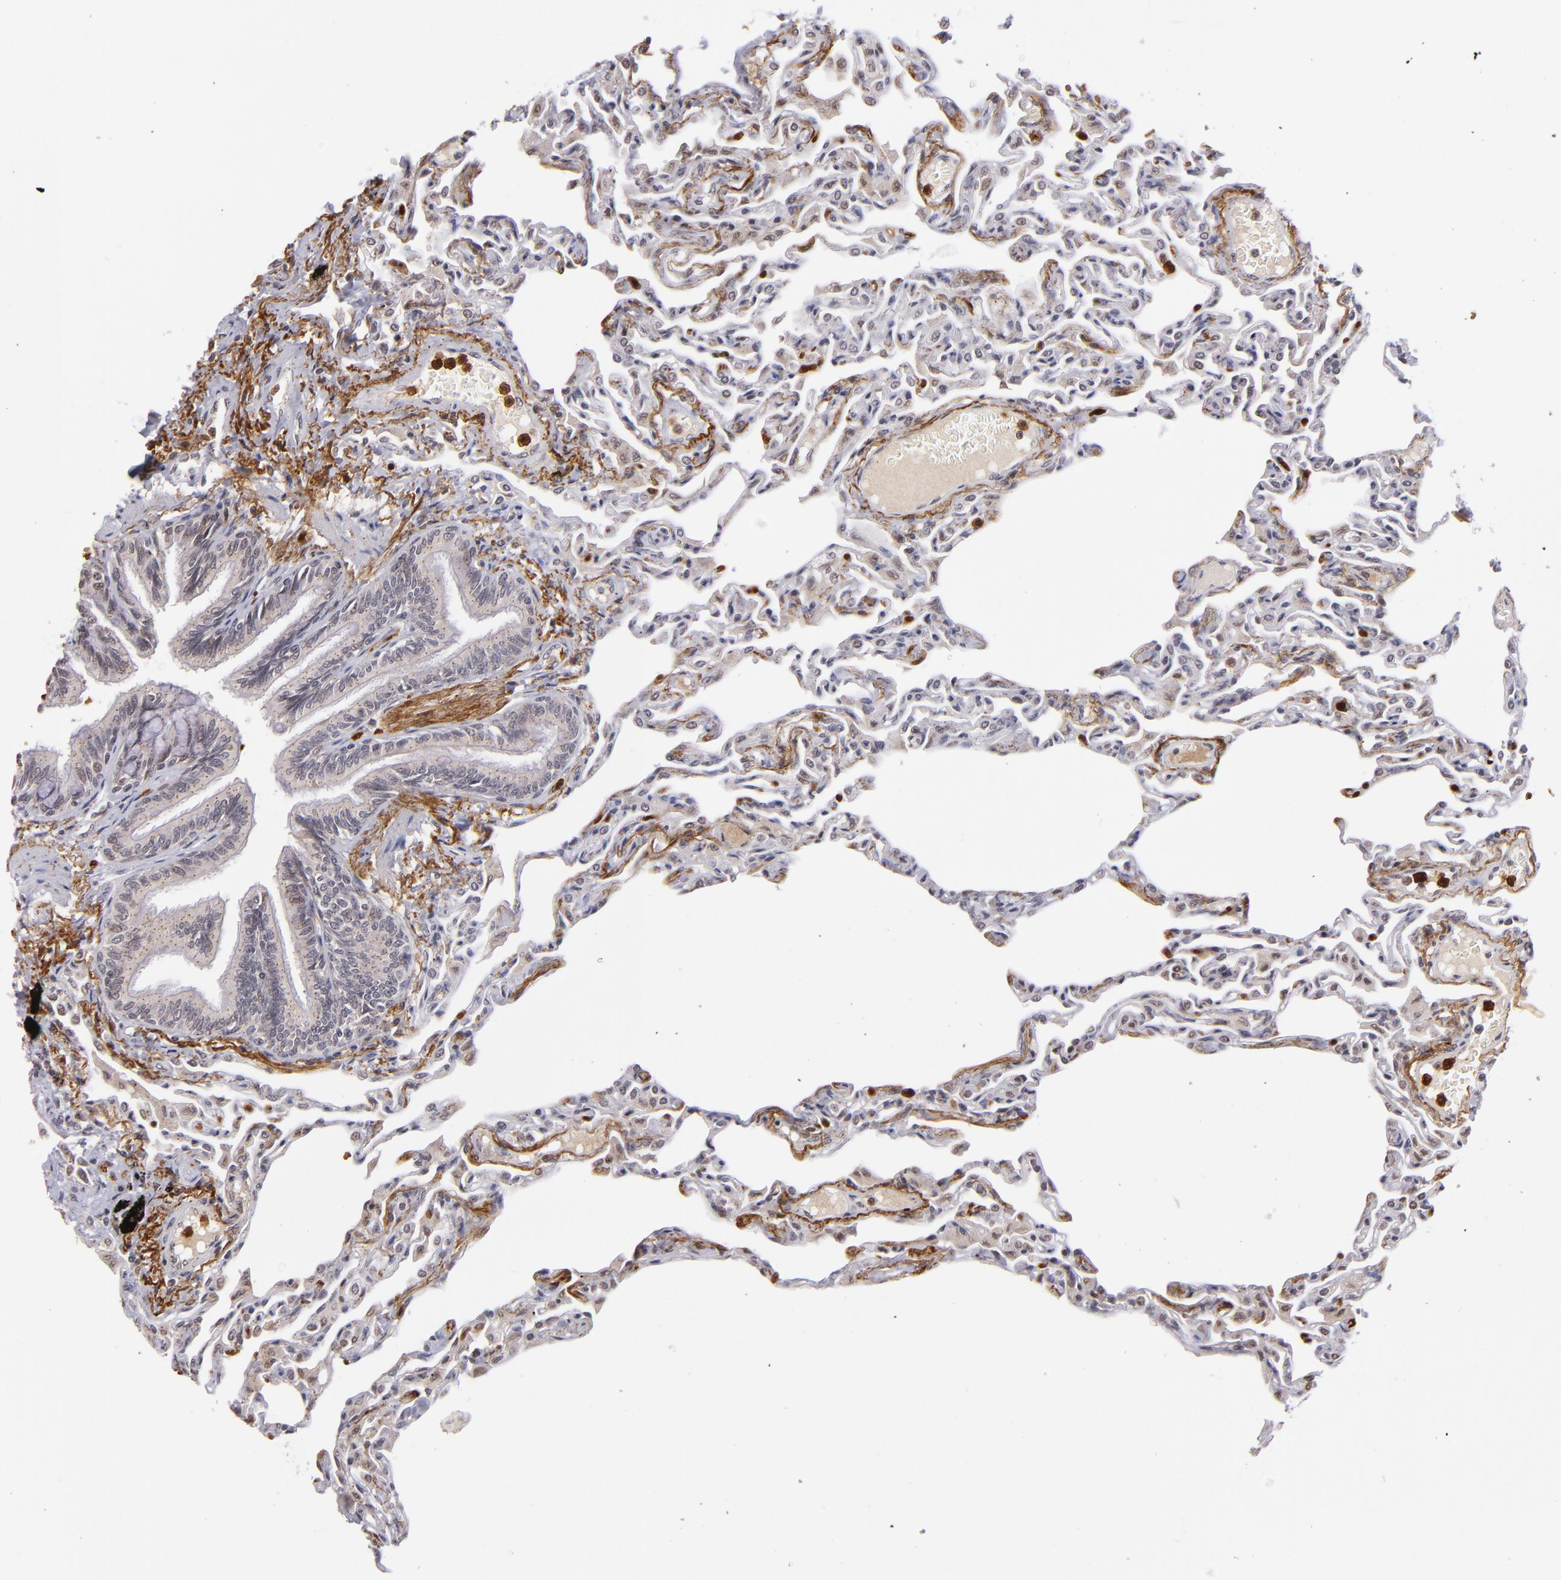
{"staining": {"intensity": "negative", "quantity": "none", "location": "none"}, "tissue": "lung", "cell_type": "Alveolar cells", "image_type": "normal", "snomed": [{"axis": "morphology", "description": "Normal tissue, NOS"}, {"axis": "topography", "description": "Lung"}], "caption": "Immunohistochemical staining of benign human lung reveals no significant positivity in alveolar cells.", "gene": "RXRG", "patient": {"sex": "female", "age": 49}}